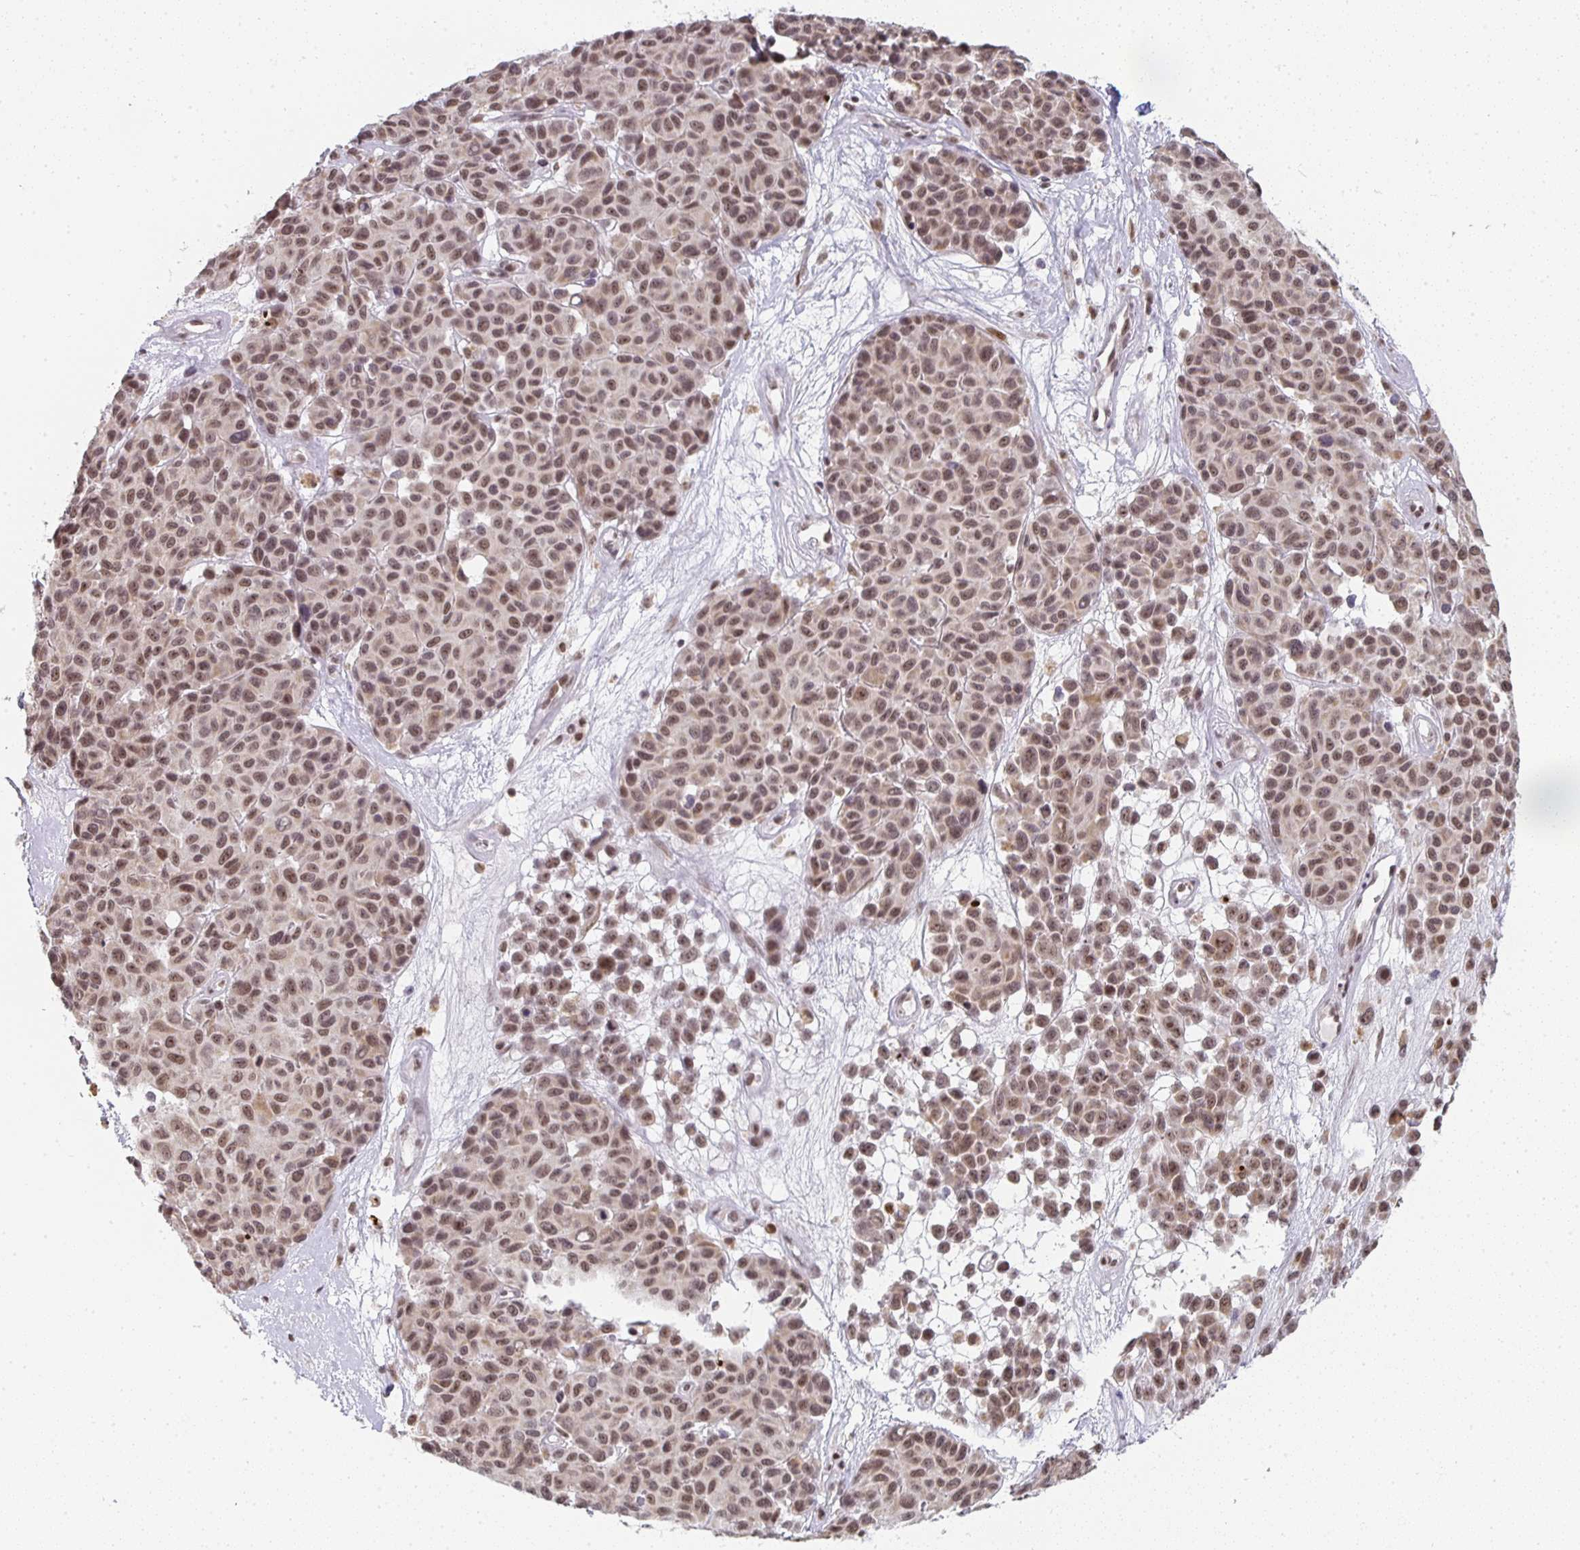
{"staining": {"intensity": "moderate", "quantity": ">75%", "location": "nuclear"}, "tissue": "melanoma", "cell_type": "Tumor cells", "image_type": "cancer", "snomed": [{"axis": "morphology", "description": "Malignant melanoma, NOS"}, {"axis": "topography", "description": "Skin"}], "caption": "This histopathology image shows melanoma stained with immunohistochemistry (IHC) to label a protein in brown. The nuclear of tumor cells show moderate positivity for the protein. Nuclei are counter-stained blue.", "gene": "SMARCA2", "patient": {"sex": "female", "age": 66}}